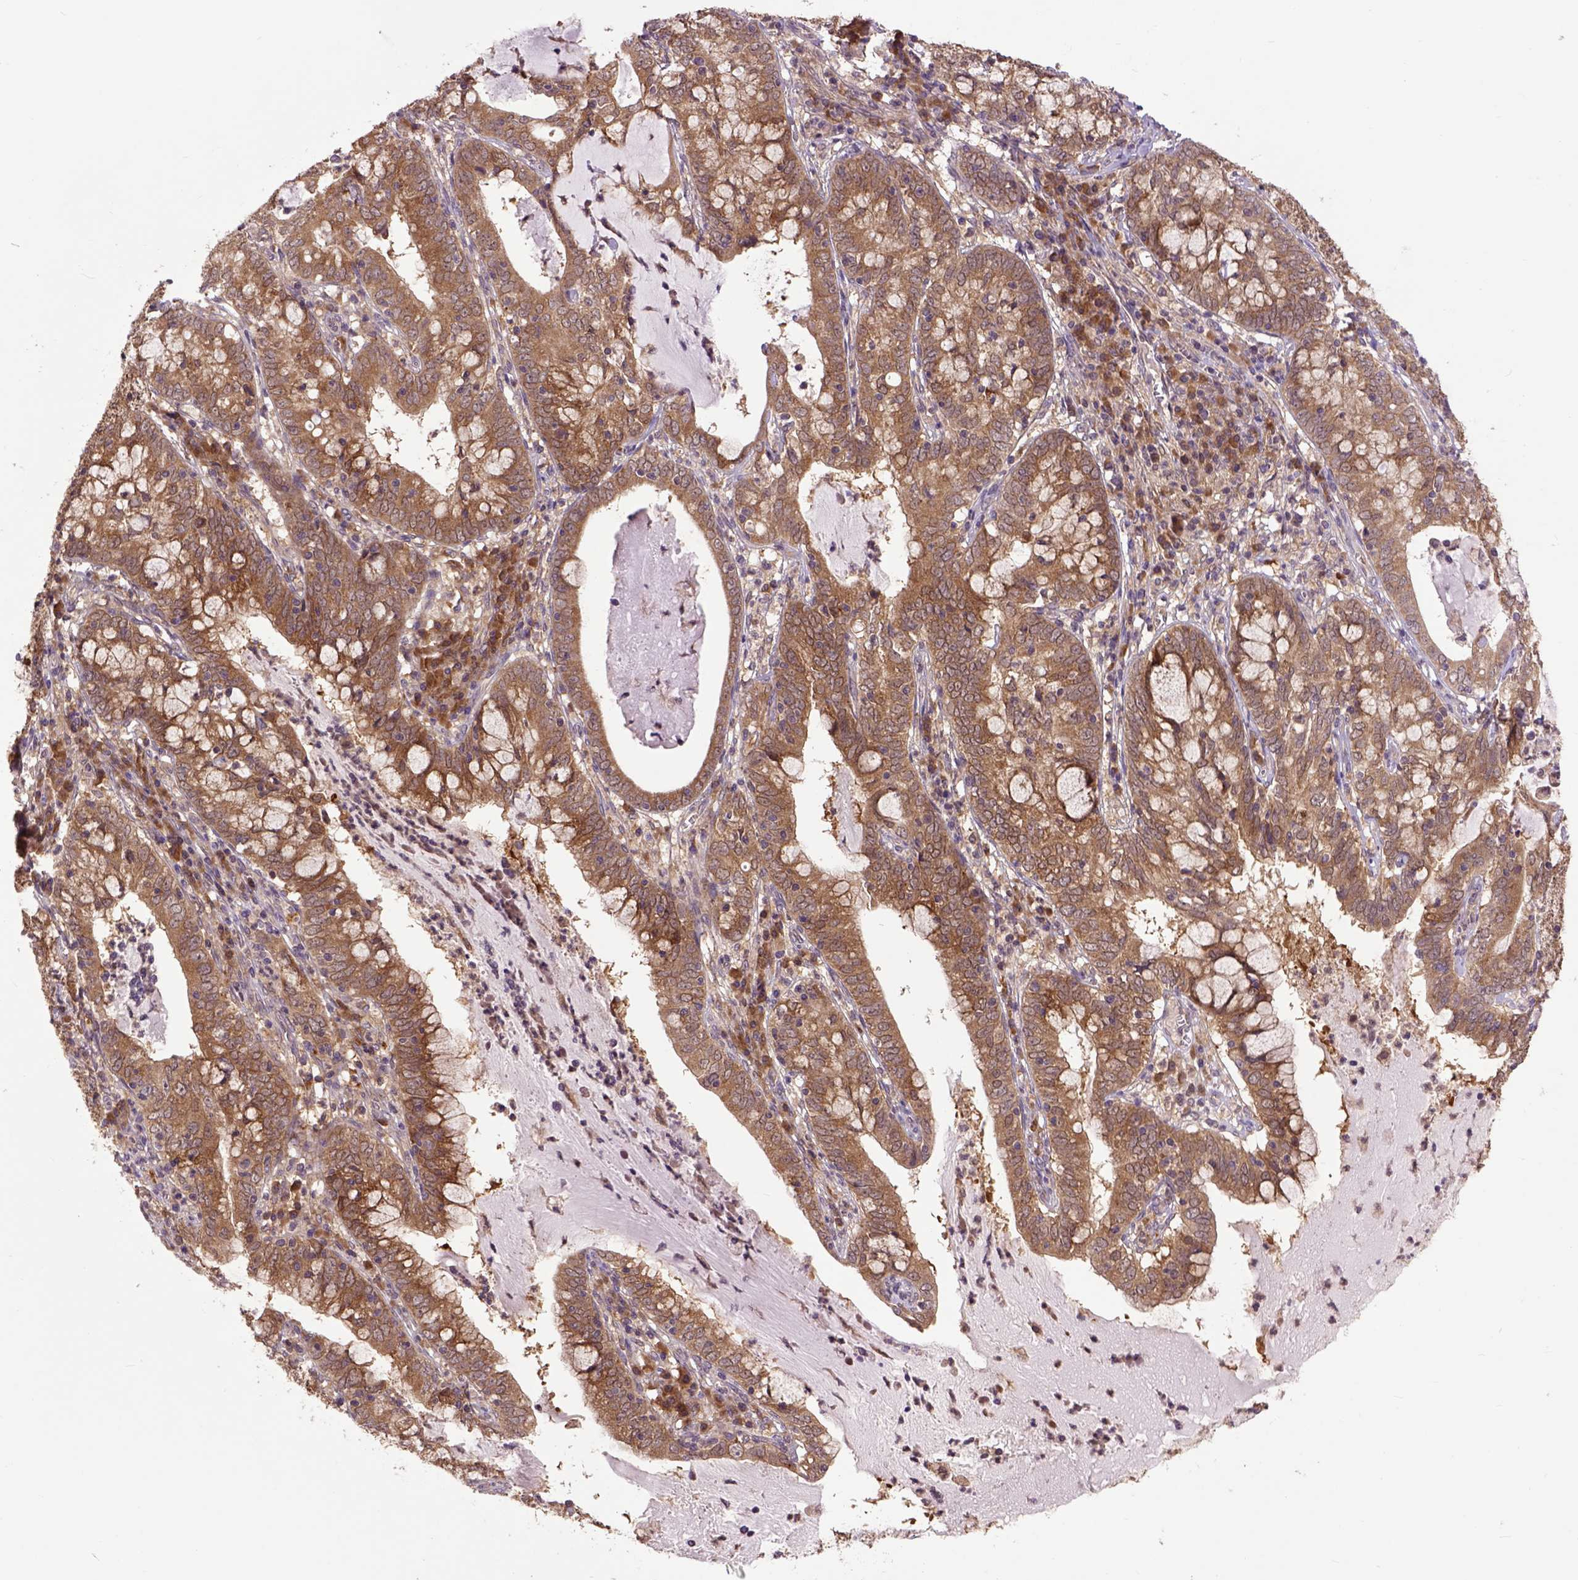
{"staining": {"intensity": "moderate", "quantity": ">75%", "location": "cytoplasmic/membranous"}, "tissue": "cervical cancer", "cell_type": "Tumor cells", "image_type": "cancer", "snomed": [{"axis": "morphology", "description": "Adenocarcinoma, NOS"}, {"axis": "topography", "description": "Cervix"}], "caption": "Protein staining of cervical adenocarcinoma tissue displays moderate cytoplasmic/membranous expression in approximately >75% of tumor cells.", "gene": "ARL1", "patient": {"sex": "female", "age": 40}}